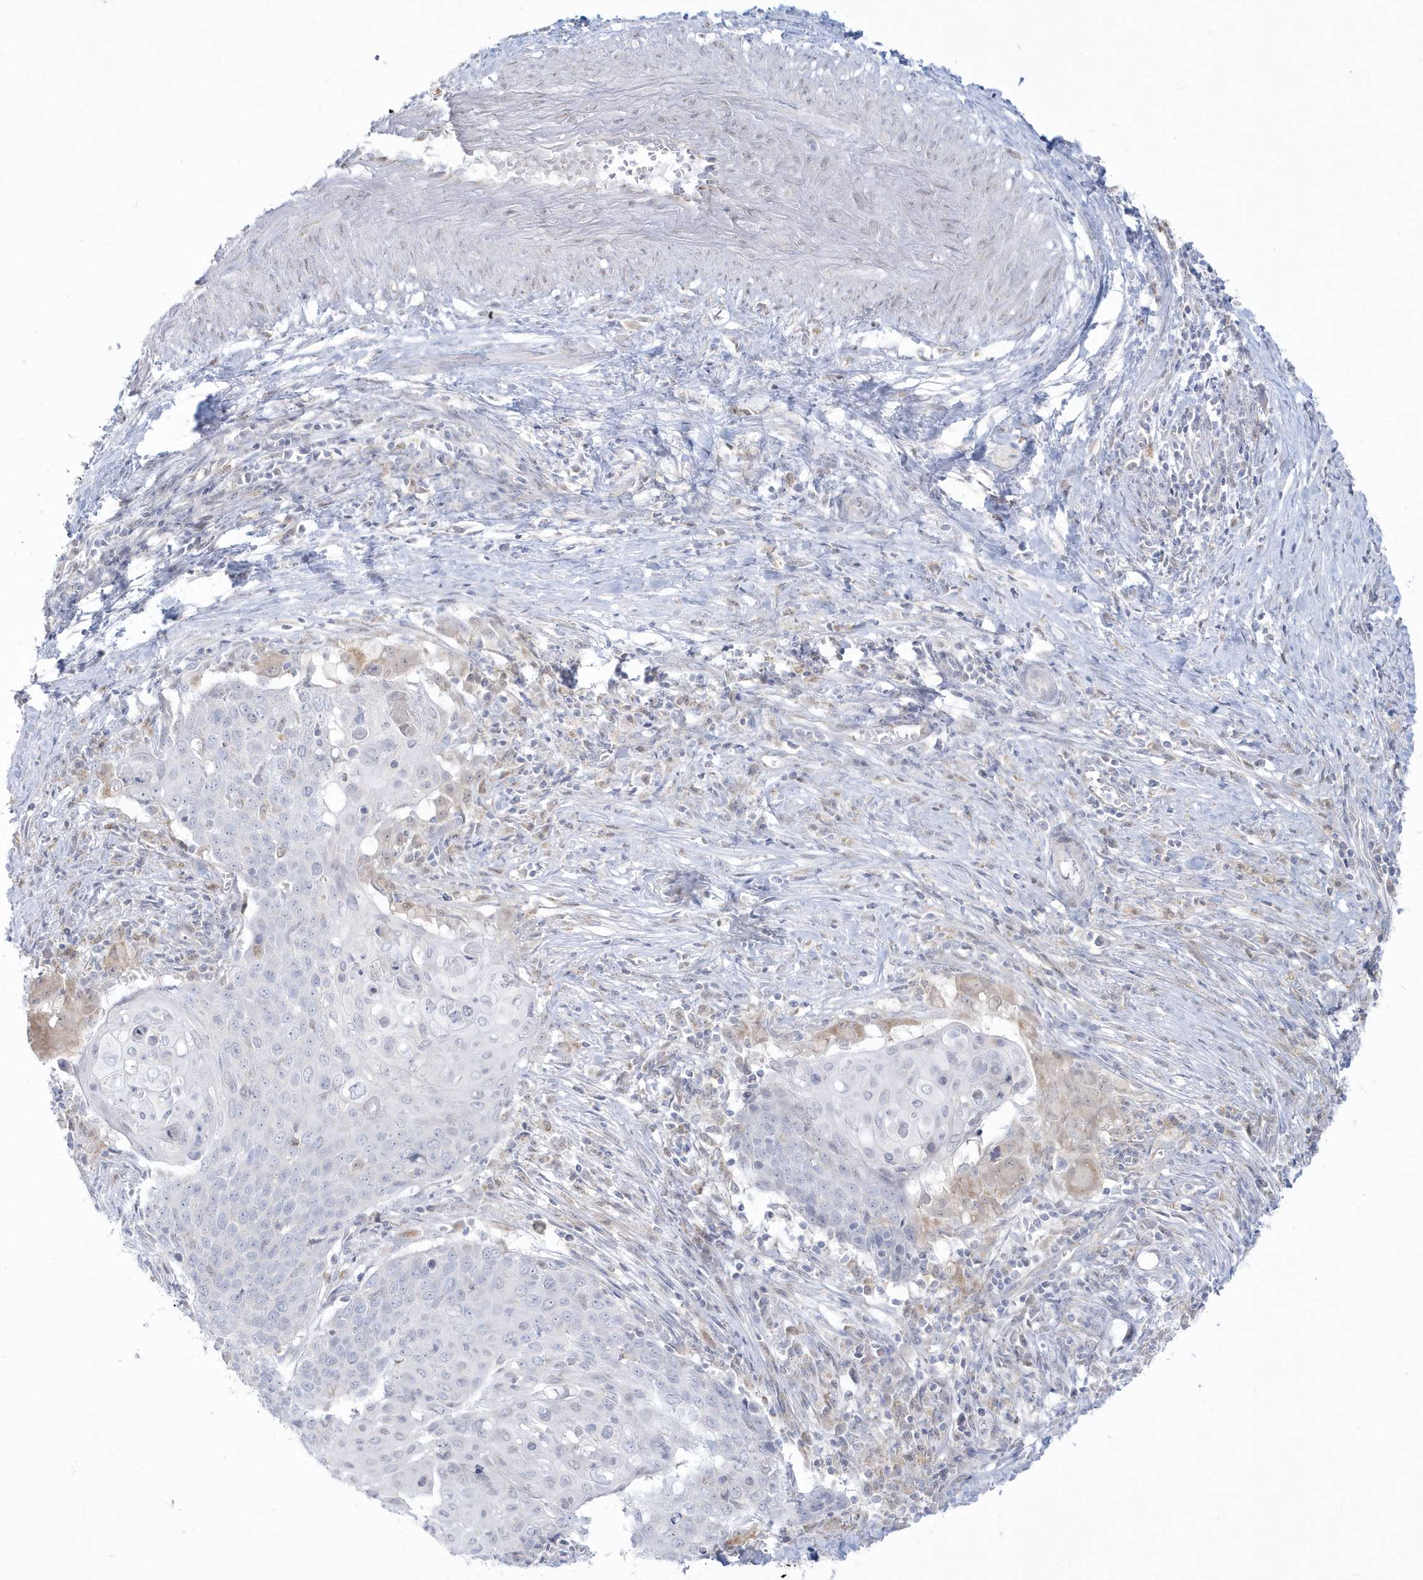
{"staining": {"intensity": "negative", "quantity": "none", "location": "none"}, "tissue": "cervical cancer", "cell_type": "Tumor cells", "image_type": "cancer", "snomed": [{"axis": "morphology", "description": "Squamous cell carcinoma, NOS"}, {"axis": "topography", "description": "Cervix"}], "caption": "Immunohistochemical staining of human squamous cell carcinoma (cervical) exhibits no significant staining in tumor cells.", "gene": "PCBD1", "patient": {"sex": "female", "age": 39}}